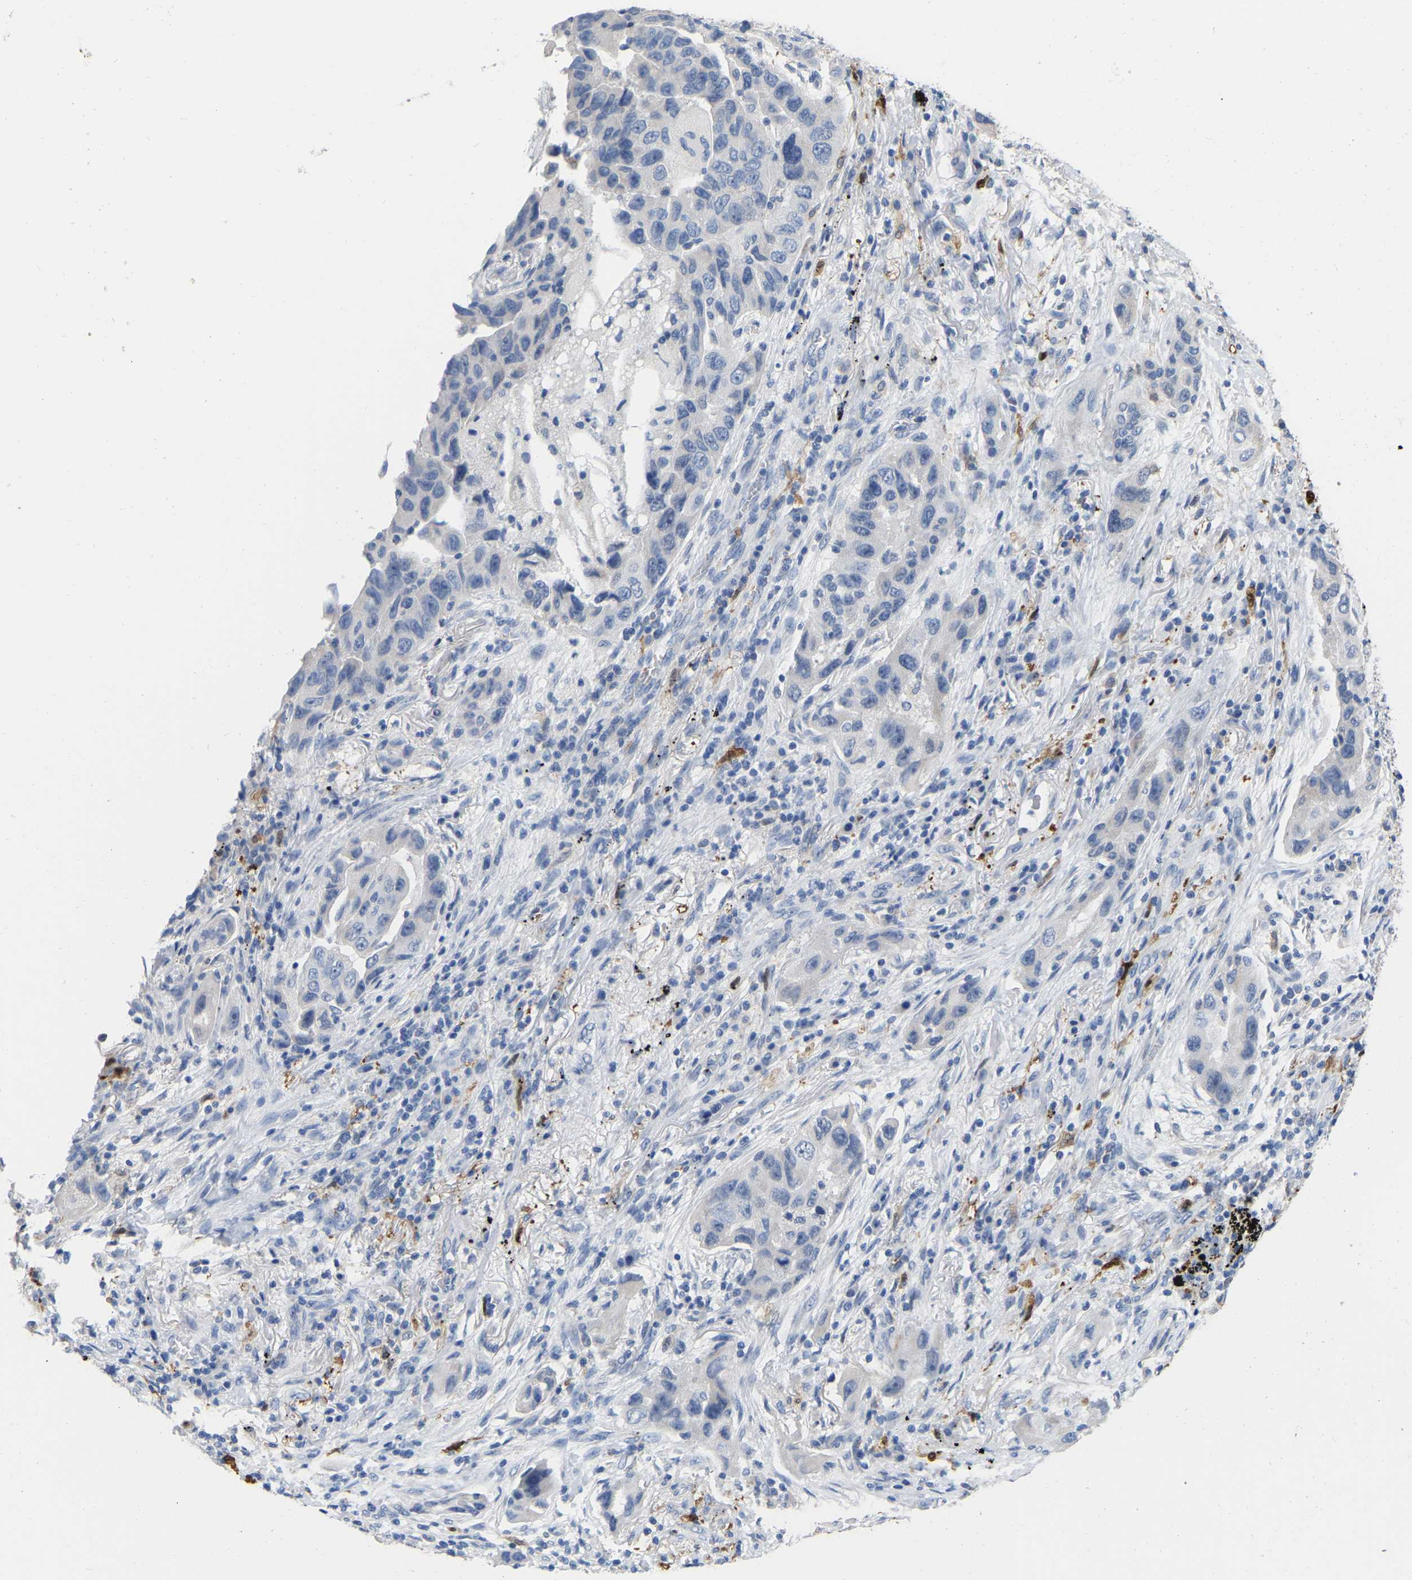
{"staining": {"intensity": "negative", "quantity": "none", "location": "none"}, "tissue": "lung cancer", "cell_type": "Tumor cells", "image_type": "cancer", "snomed": [{"axis": "morphology", "description": "Adenocarcinoma, NOS"}, {"axis": "topography", "description": "Lung"}], "caption": "Lung cancer stained for a protein using immunohistochemistry (IHC) reveals no expression tumor cells.", "gene": "ULBP2", "patient": {"sex": "female", "age": 65}}